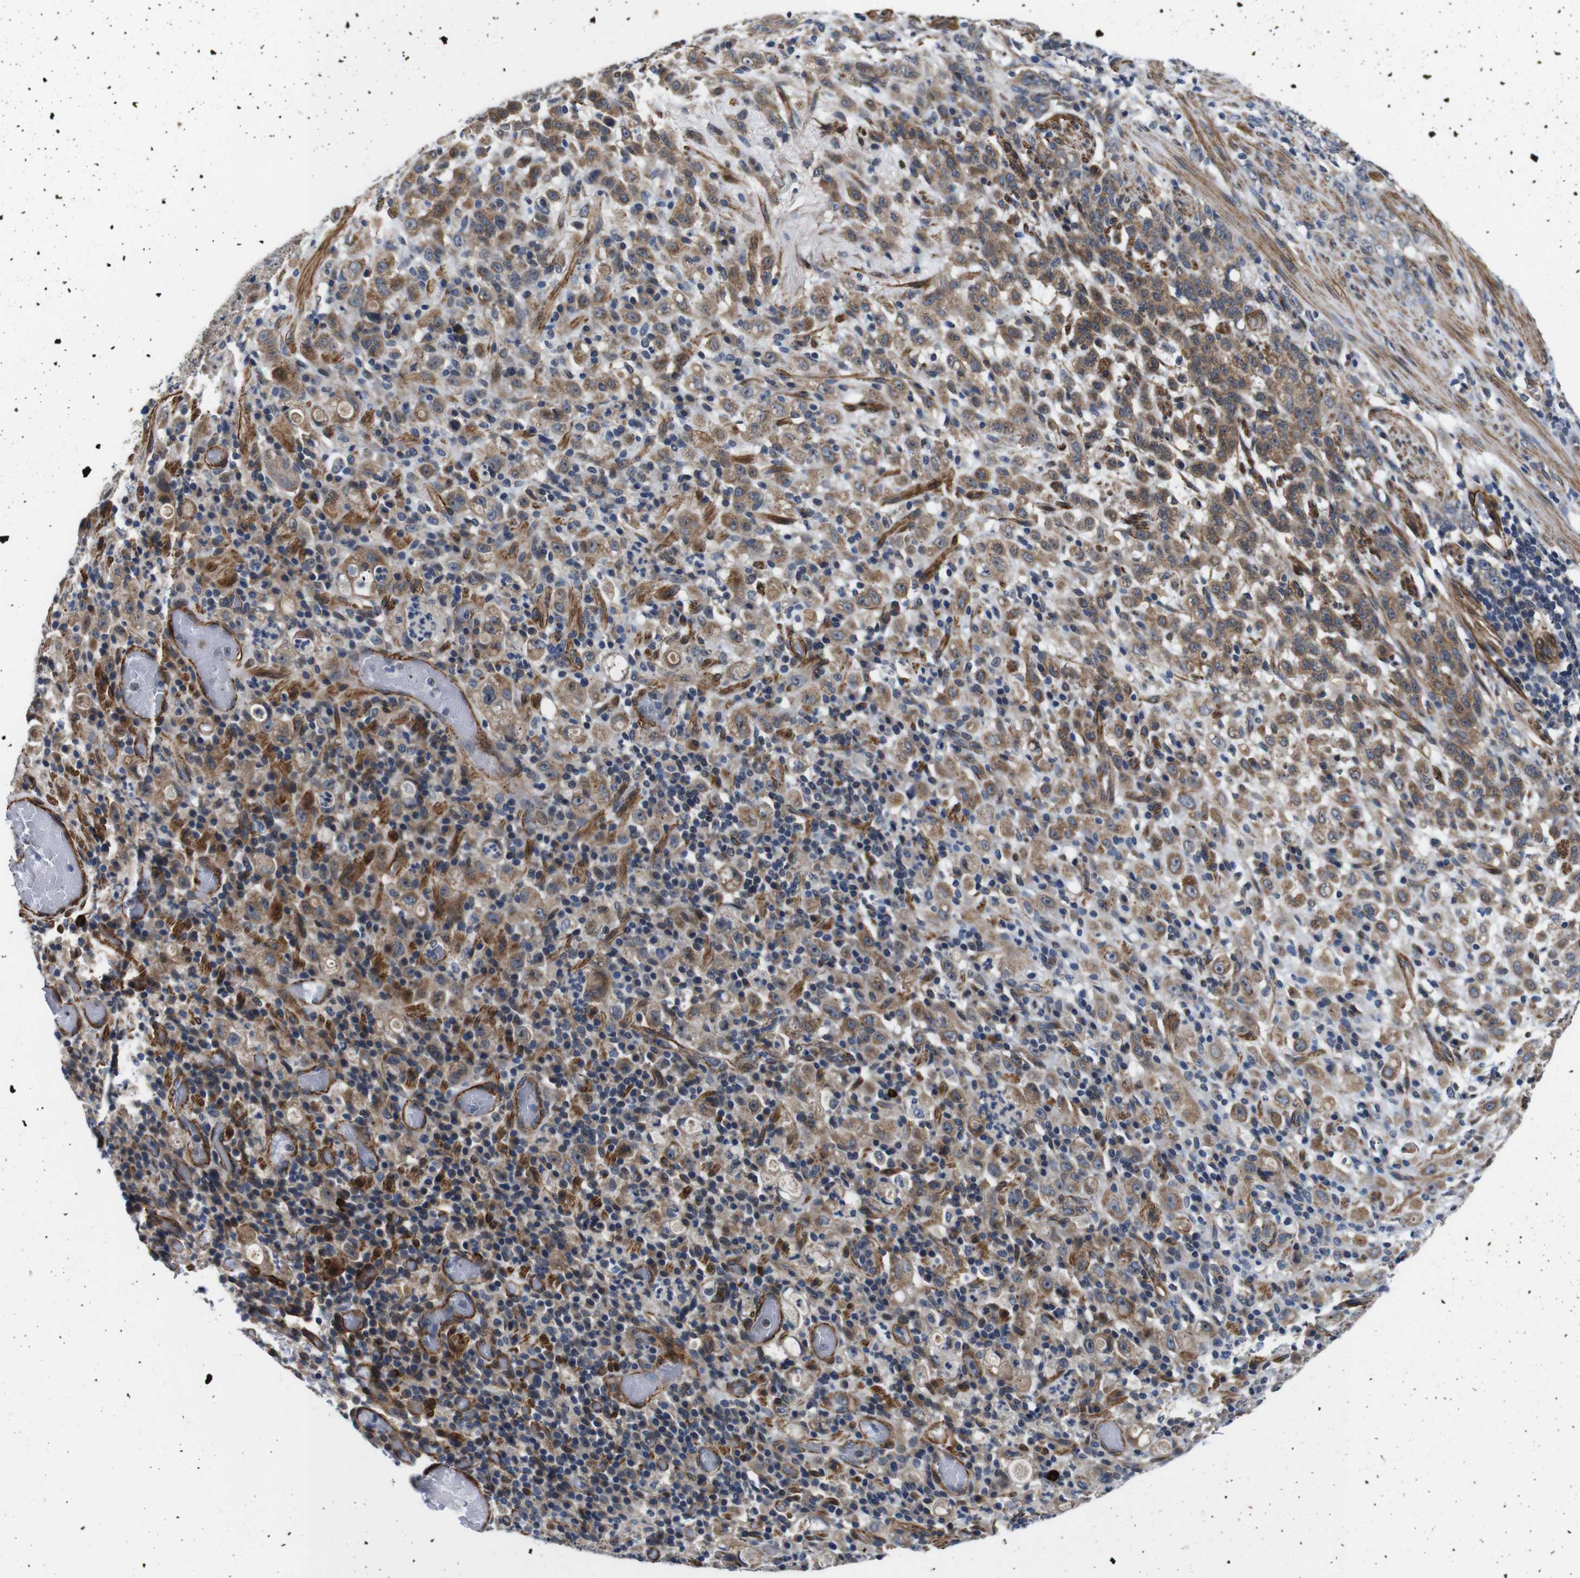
{"staining": {"intensity": "moderate", "quantity": ">75%", "location": "cytoplasmic/membranous"}, "tissue": "stomach cancer", "cell_type": "Tumor cells", "image_type": "cancer", "snomed": [{"axis": "morphology", "description": "Adenocarcinoma, NOS"}, {"axis": "topography", "description": "Stomach, lower"}], "caption": "A brown stain labels moderate cytoplasmic/membranous positivity of a protein in stomach cancer tumor cells.", "gene": "GGT7", "patient": {"sex": "male", "age": 88}}